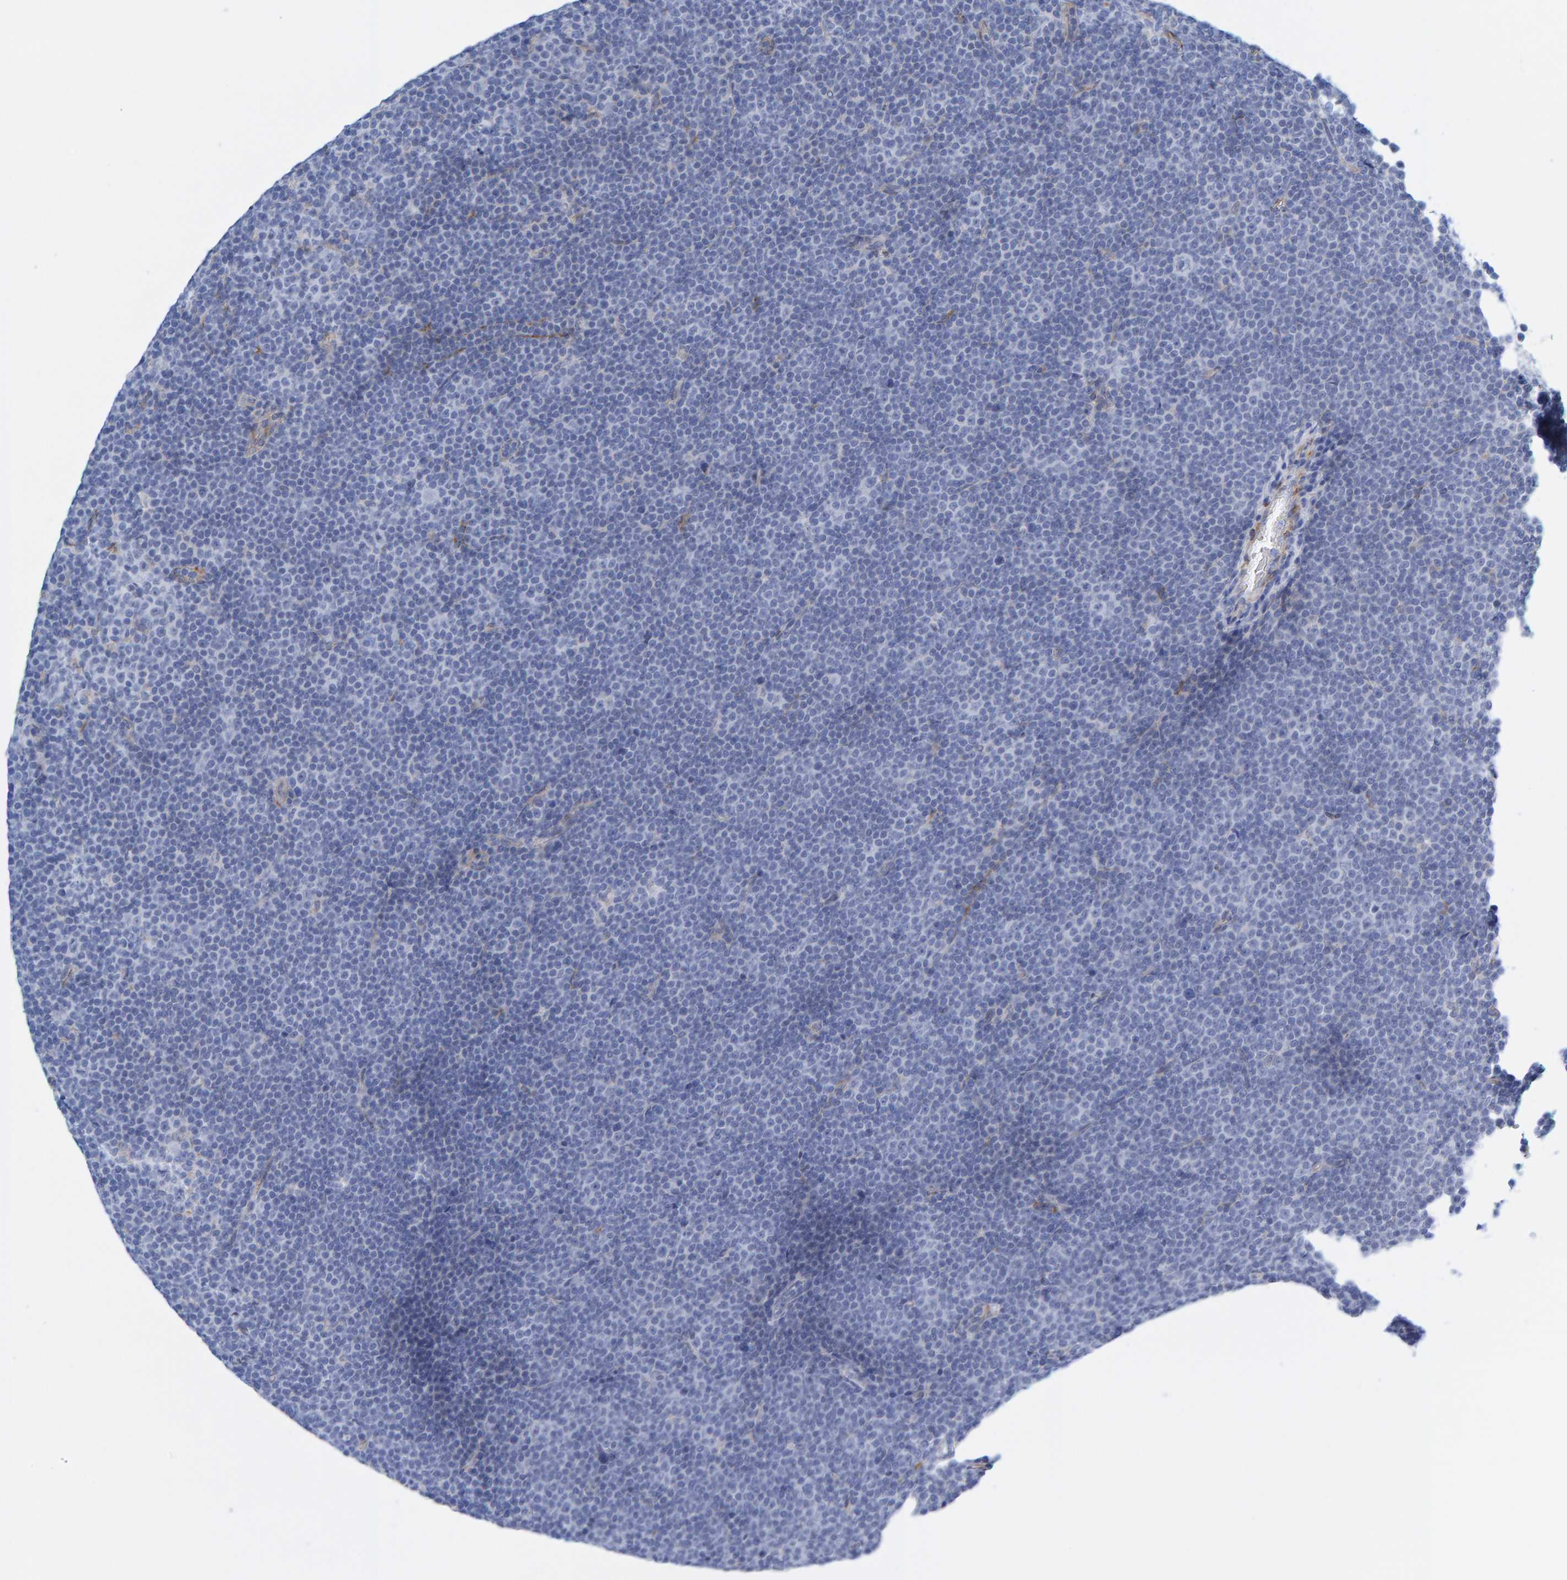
{"staining": {"intensity": "negative", "quantity": "none", "location": "none"}, "tissue": "lymphoma", "cell_type": "Tumor cells", "image_type": "cancer", "snomed": [{"axis": "morphology", "description": "Malignant lymphoma, non-Hodgkin's type, Low grade"}, {"axis": "topography", "description": "Lymph node"}], "caption": "There is no significant positivity in tumor cells of lymphoma.", "gene": "MAP1B", "patient": {"sex": "female", "age": 67}}